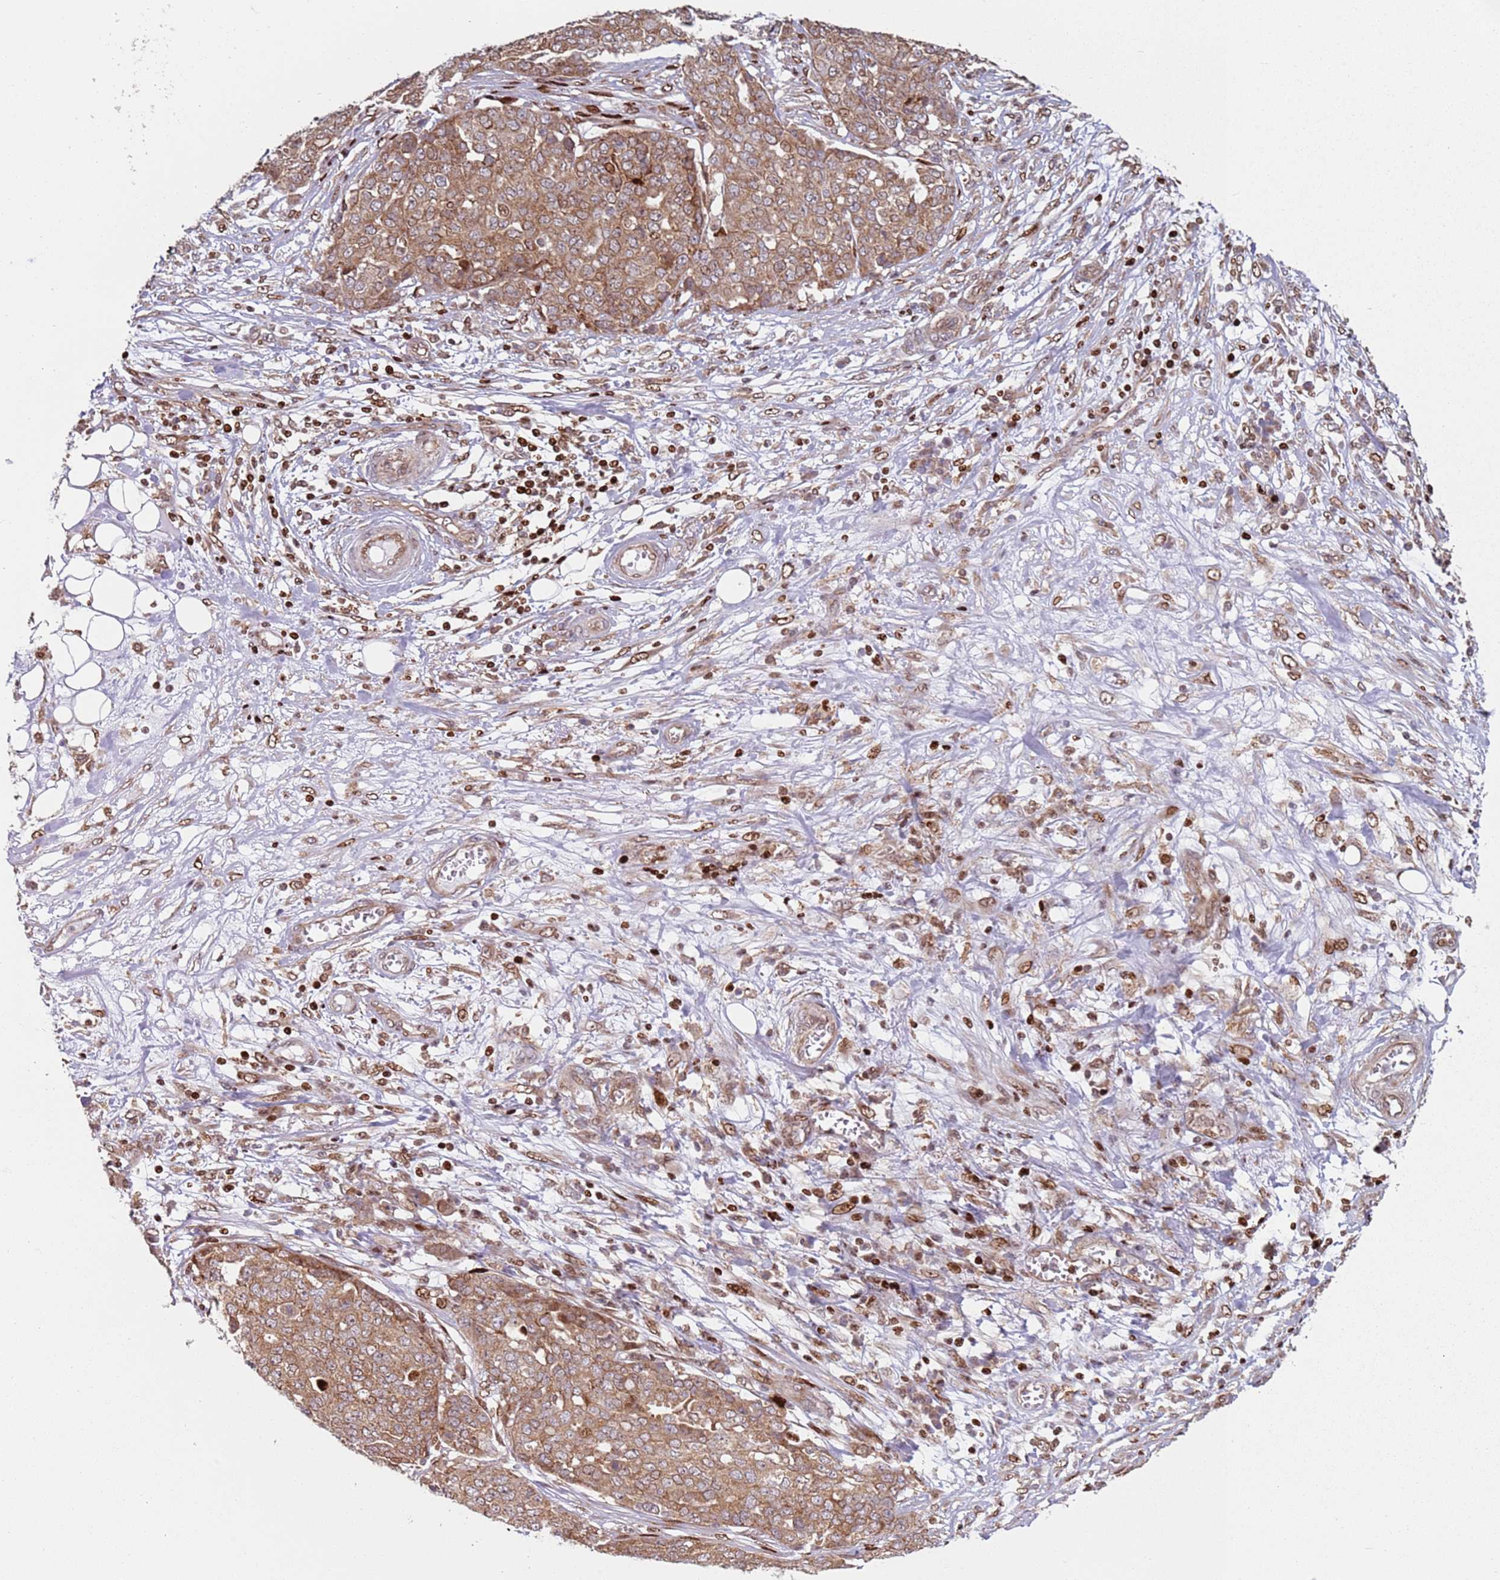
{"staining": {"intensity": "moderate", "quantity": ">75%", "location": "cytoplasmic/membranous,nuclear"}, "tissue": "ovarian cancer", "cell_type": "Tumor cells", "image_type": "cancer", "snomed": [{"axis": "morphology", "description": "Cystadenocarcinoma, serous, NOS"}, {"axis": "topography", "description": "Soft tissue"}, {"axis": "topography", "description": "Ovary"}], "caption": "Human ovarian cancer stained with a brown dye exhibits moderate cytoplasmic/membranous and nuclear positive expression in about >75% of tumor cells.", "gene": "HNRNPLL", "patient": {"sex": "female", "age": 57}}